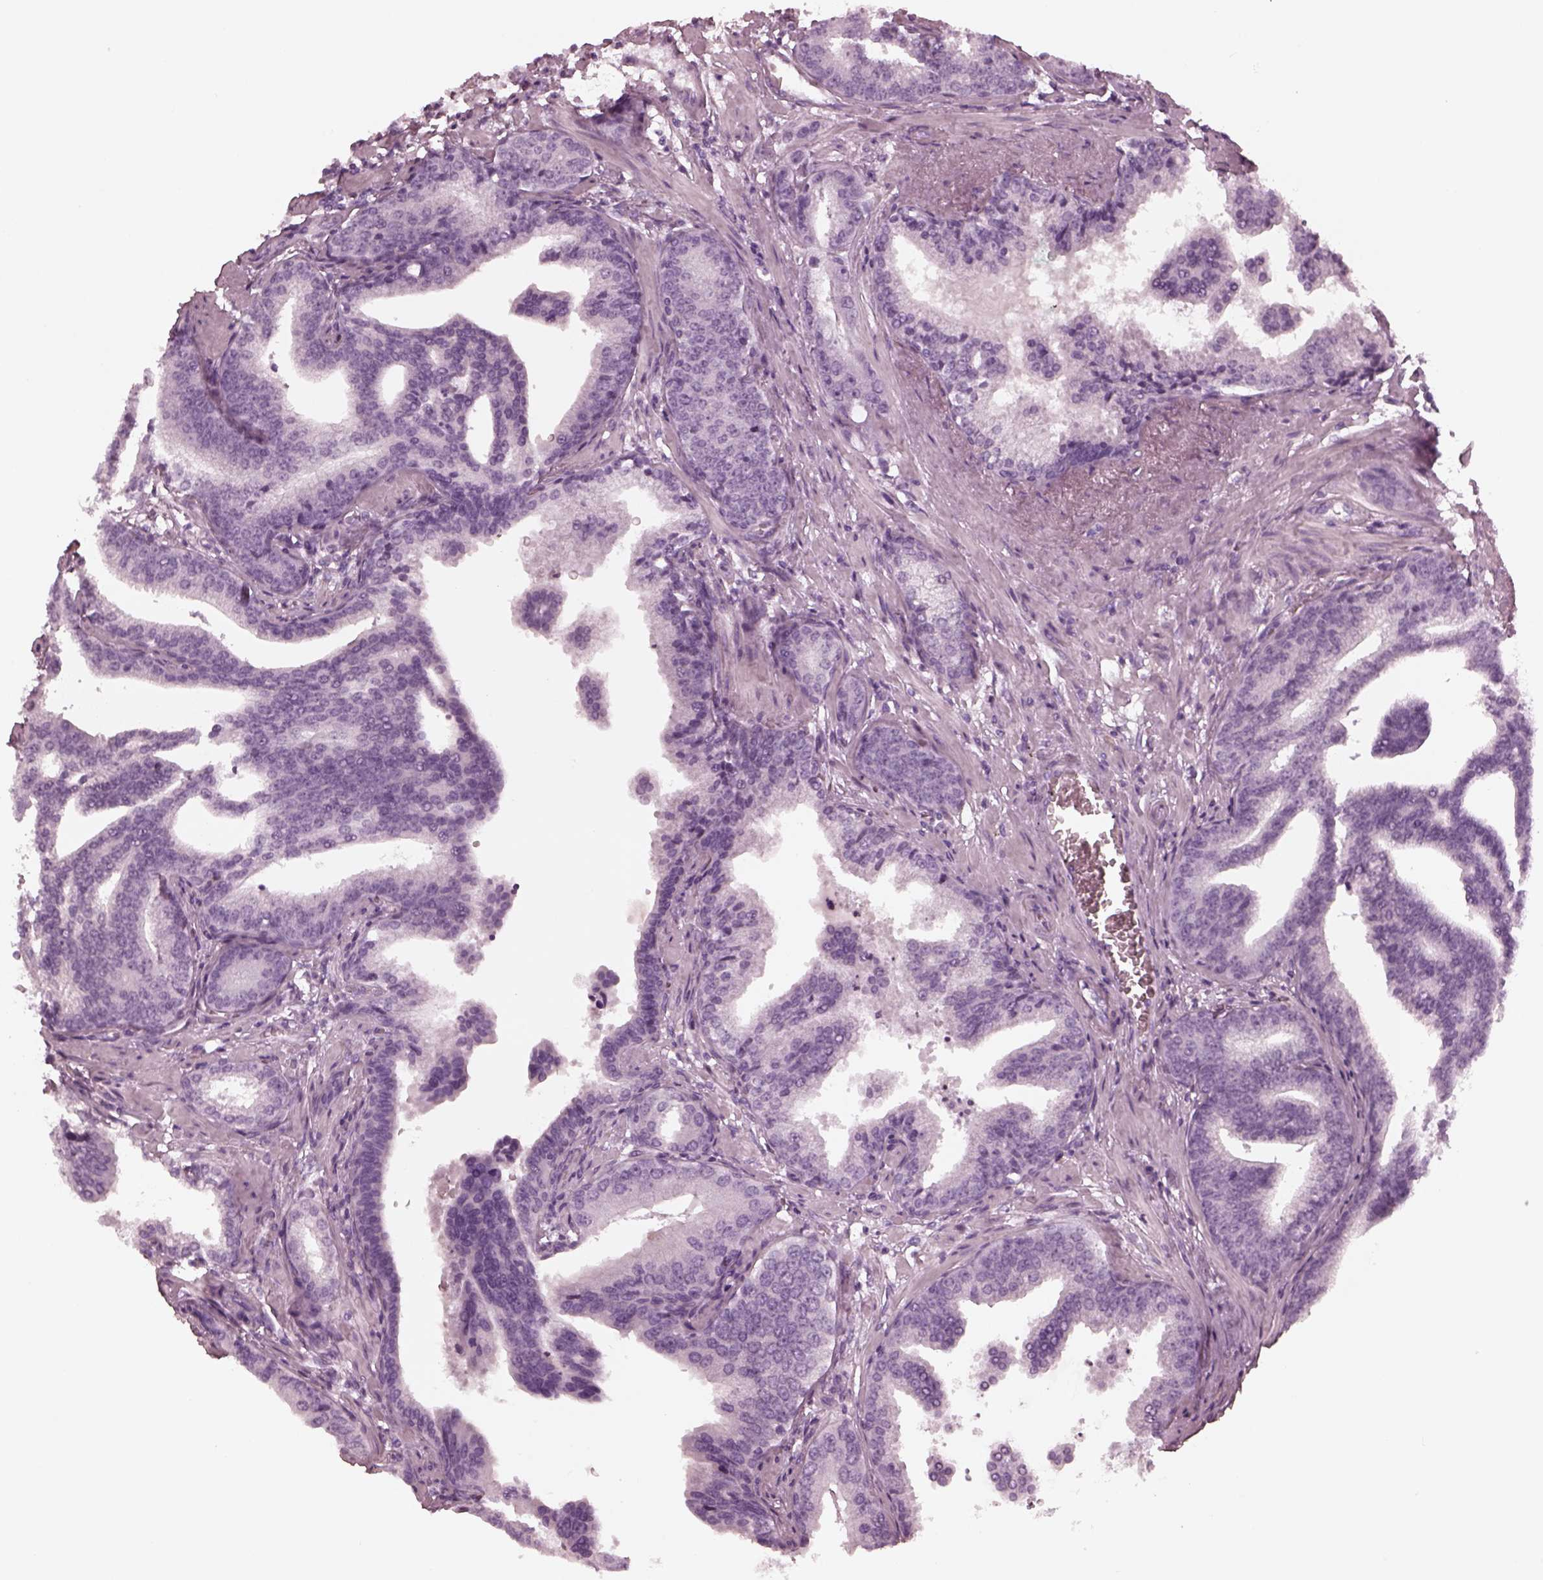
{"staining": {"intensity": "negative", "quantity": "none", "location": "none"}, "tissue": "prostate cancer", "cell_type": "Tumor cells", "image_type": "cancer", "snomed": [{"axis": "morphology", "description": "Adenocarcinoma, NOS"}, {"axis": "topography", "description": "Prostate"}], "caption": "A photomicrograph of human prostate cancer (adenocarcinoma) is negative for staining in tumor cells.", "gene": "GRM6", "patient": {"sex": "male", "age": 64}}